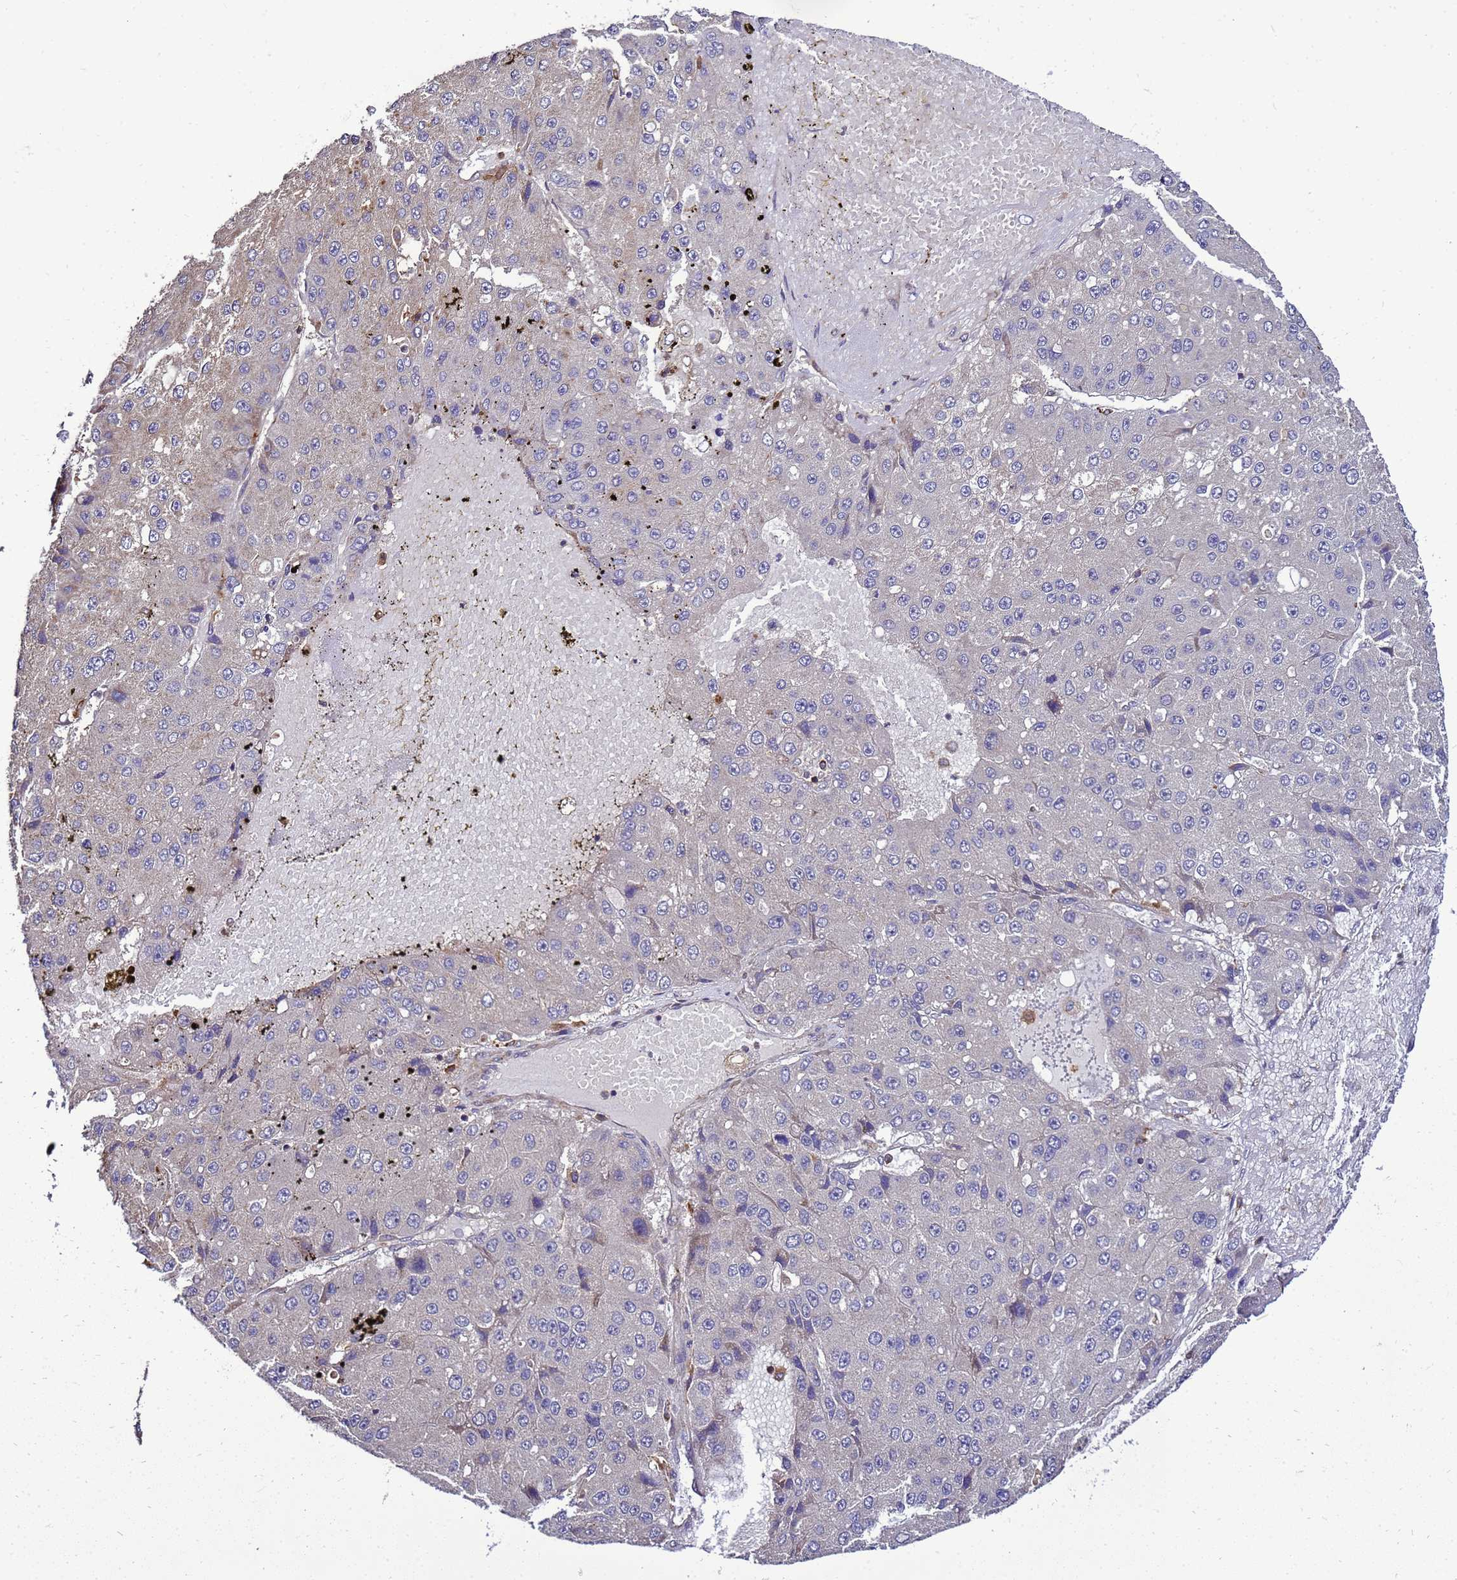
{"staining": {"intensity": "weak", "quantity": "<25%", "location": "cytoplasmic/membranous"}, "tissue": "liver cancer", "cell_type": "Tumor cells", "image_type": "cancer", "snomed": [{"axis": "morphology", "description": "Carcinoma, Hepatocellular, NOS"}, {"axis": "topography", "description": "Liver"}], "caption": "Protein analysis of hepatocellular carcinoma (liver) reveals no significant positivity in tumor cells.", "gene": "TRABD", "patient": {"sex": "female", "age": 73}}